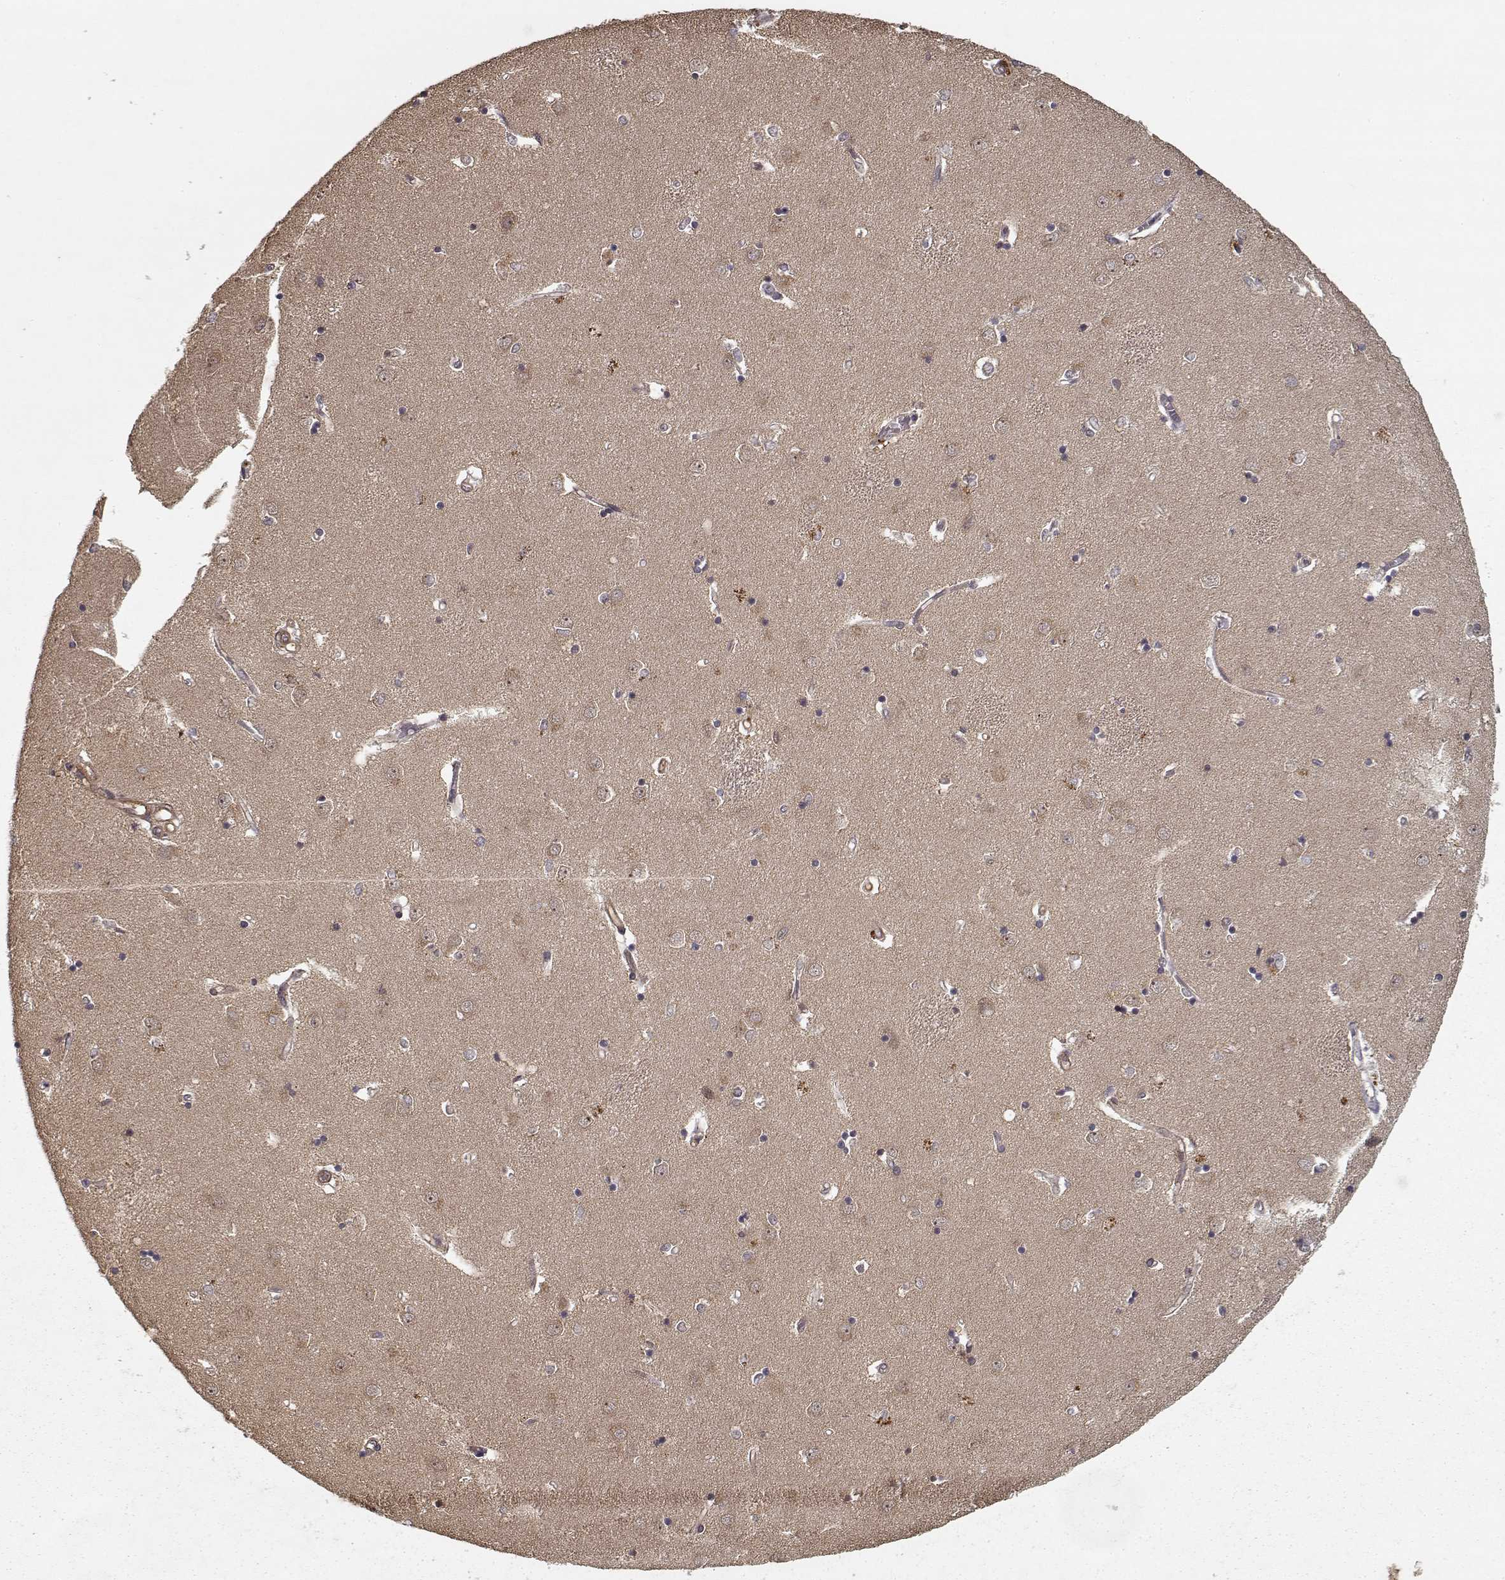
{"staining": {"intensity": "negative", "quantity": "none", "location": "none"}, "tissue": "caudate", "cell_type": "Glial cells", "image_type": "normal", "snomed": [{"axis": "morphology", "description": "Normal tissue, NOS"}, {"axis": "topography", "description": "Lateral ventricle wall"}], "caption": "Histopathology image shows no protein positivity in glial cells of unremarkable caudate. (DAB (3,3'-diaminobenzidine) IHC visualized using brightfield microscopy, high magnification).", "gene": "PPP1R12A", "patient": {"sex": "male", "age": 54}}